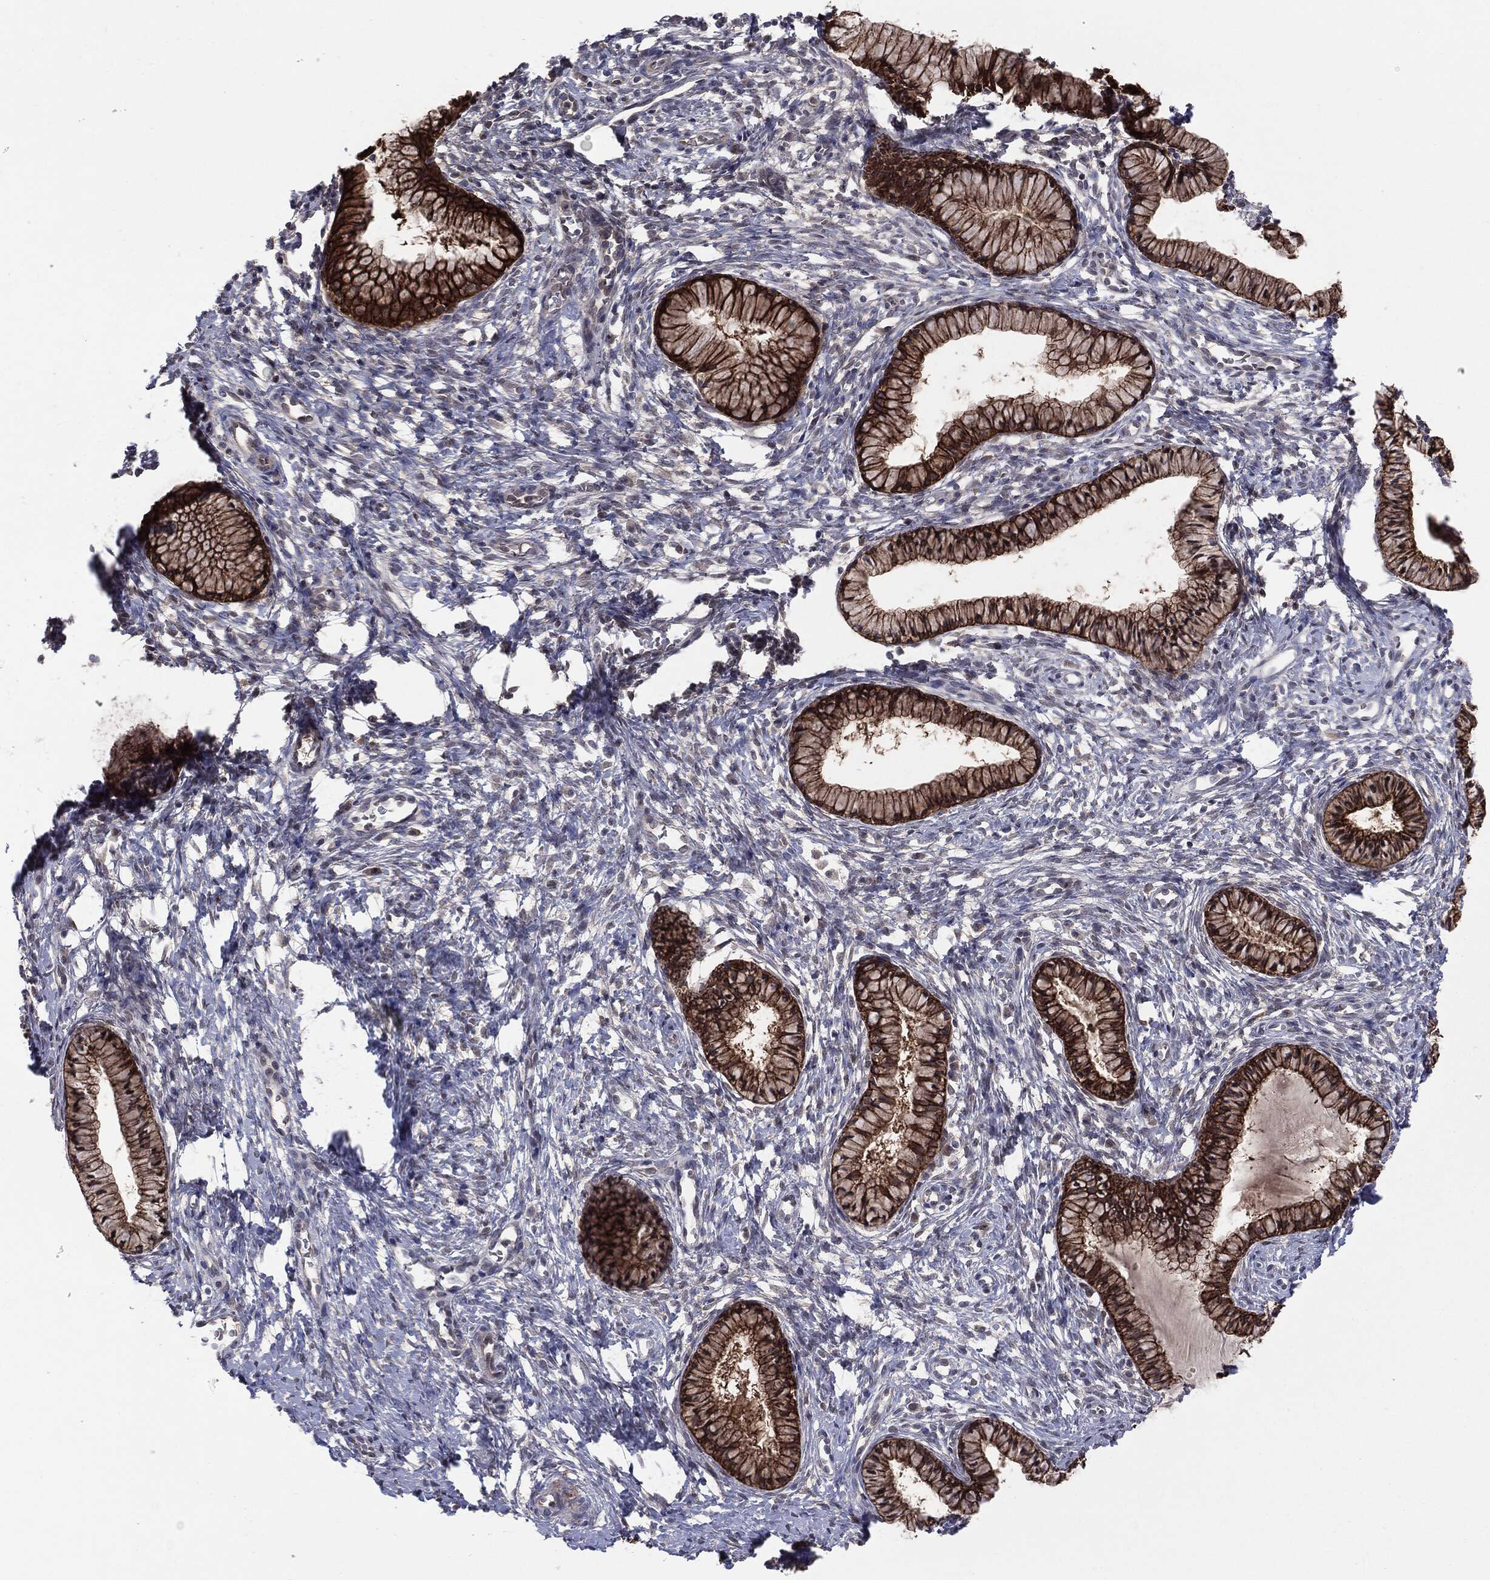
{"staining": {"intensity": "strong", "quantity": ">75%", "location": "cytoplasmic/membranous"}, "tissue": "cervix", "cell_type": "Glandular cells", "image_type": "normal", "snomed": [{"axis": "morphology", "description": "Normal tissue, NOS"}, {"axis": "topography", "description": "Cervix"}], "caption": "DAB (3,3'-diaminobenzidine) immunohistochemical staining of benign human cervix shows strong cytoplasmic/membranous protein expression in about >75% of glandular cells.", "gene": "KRT7", "patient": {"sex": "female", "age": 39}}